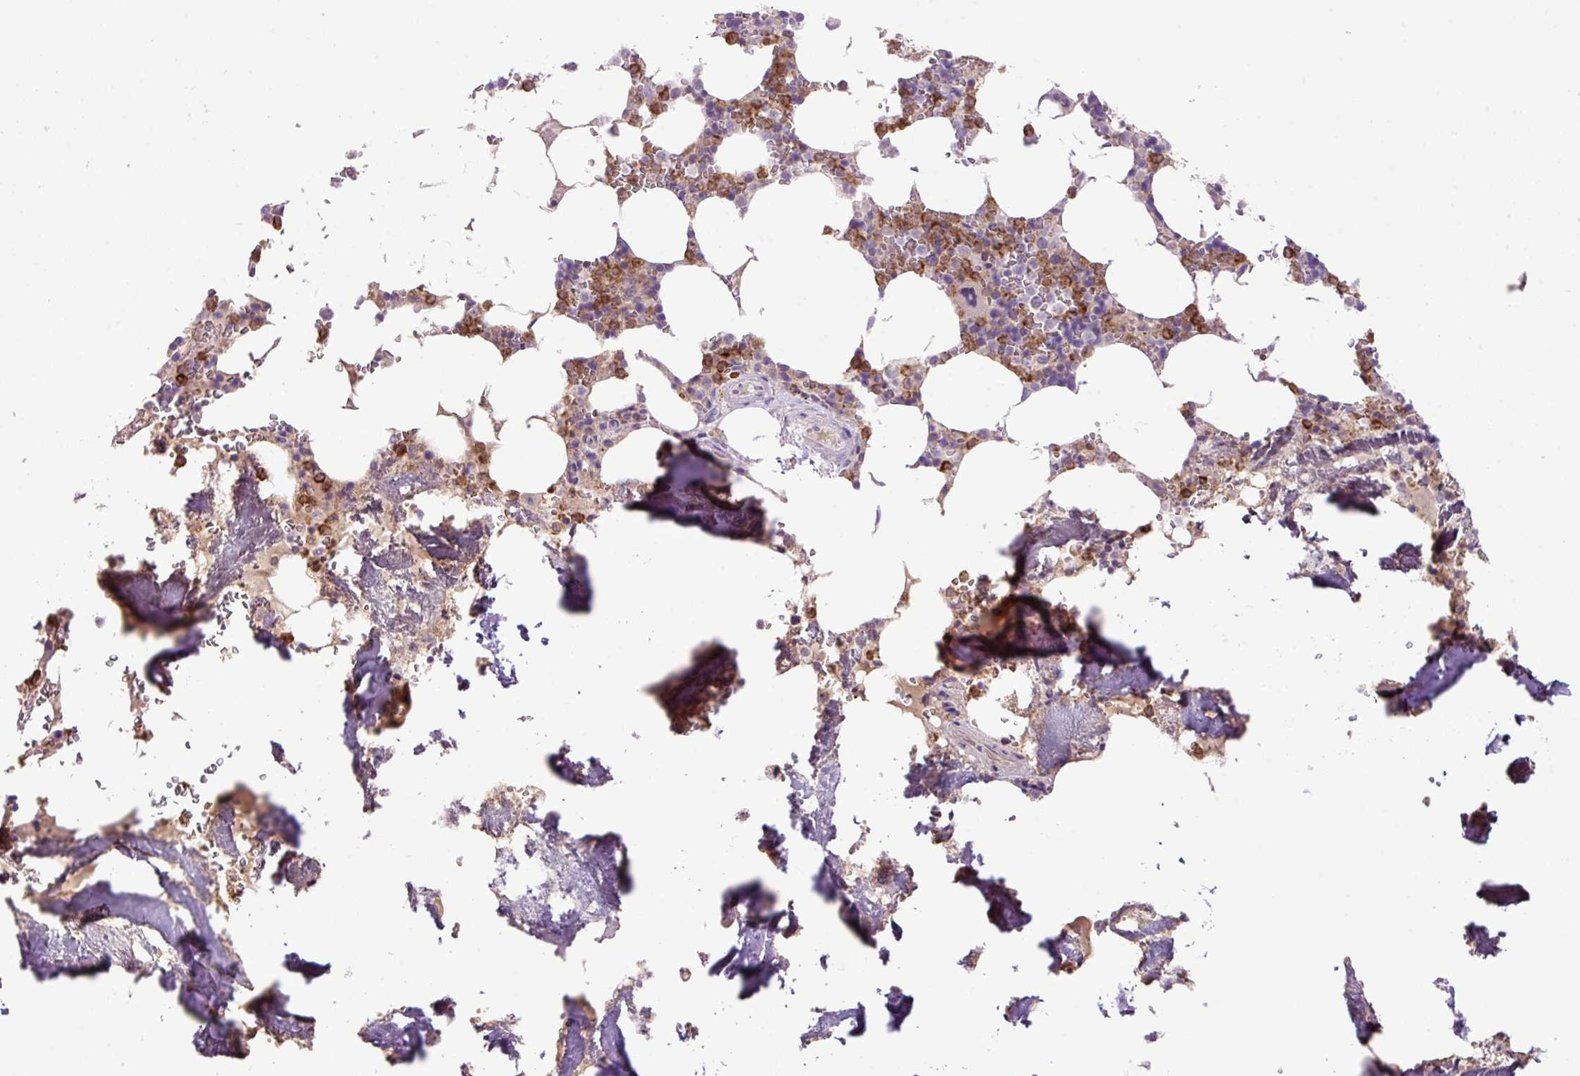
{"staining": {"intensity": "strong", "quantity": "25%-75%", "location": "cytoplasmic/membranous"}, "tissue": "bone marrow", "cell_type": "Hematopoietic cells", "image_type": "normal", "snomed": [{"axis": "morphology", "description": "Normal tissue, NOS"}, {"axis": "topography", "description": "Bone marrow"}], "caption": "A brown stain labels strong cytoplasmic/membranous positivity of a protein in hematopoietic cells of normal human bone marrow. (DAB (3,3'-diaminobenzidine) IHC with brightfield microscopy, high magnification).", "gene": "HTR3E", "patient": {"sex": "male", "age": 64}}